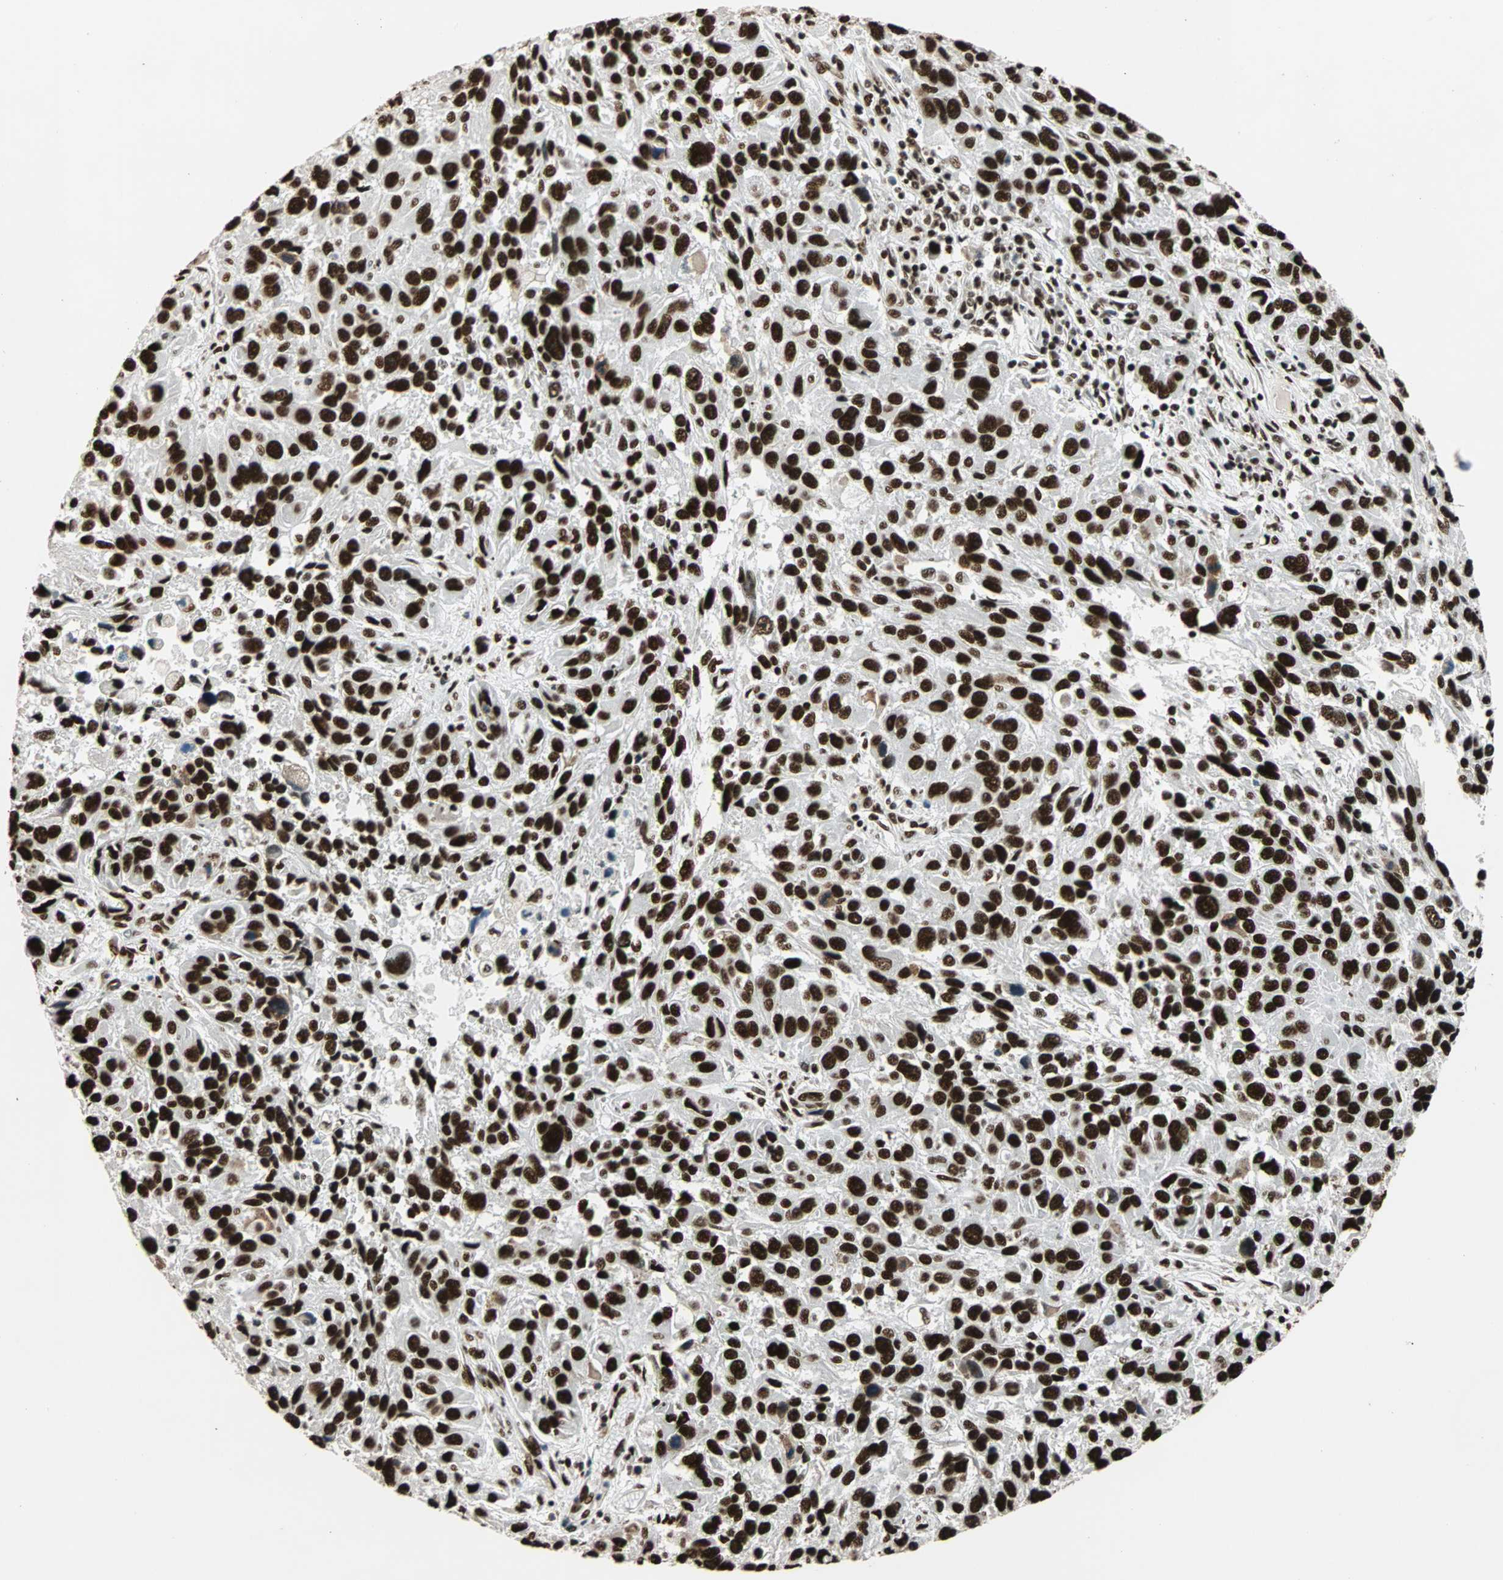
{"staining": {"intensity": "strong", "quantity": ">75%", "location": "nuclear"}, "tissue": "melanoma", "cell_type": "Tumor cells", "image_type": "cancer", "snomed": [{"axis": "morphology", "description": "Malignant melanoma, NOS"}, {"axis": "topography", "description": "Skin"}], "caption": "IHC of malignant melanoma displays high levels of strong nuclear expression in approximately >75% of tumor cells.", "gene": "ILF2", "patient": {"sex": "male", "age": 53}}